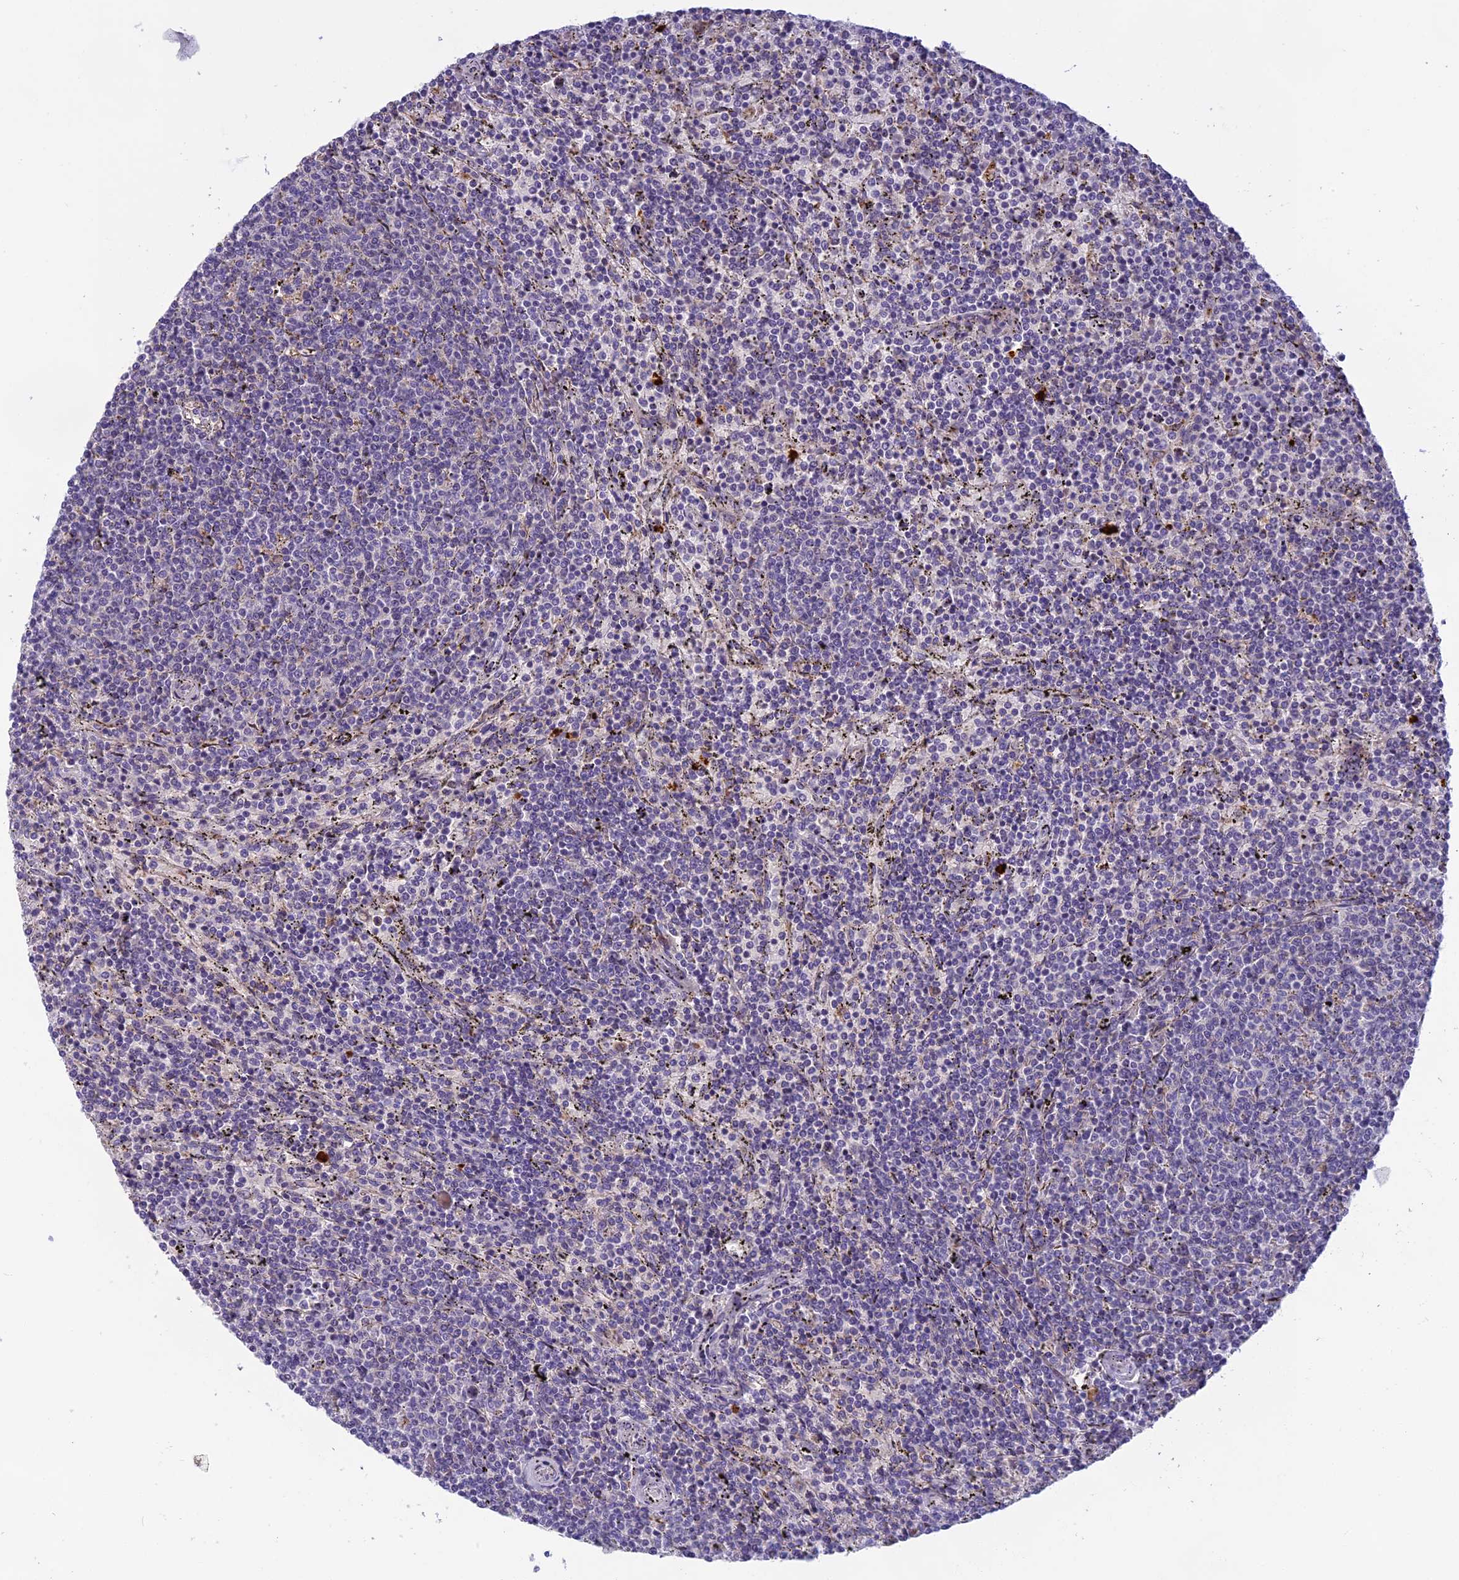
{"staining": {"intensity": "negative", "quantity": "none", "location": "none"}, "tissue": "lymphoma", "cell_type": "Tumor cells", "image_type": "cancer", "snomed": [{"axis": "morphology", "description": "Malignant lymphoma, non-Hodgkin's type, Low grade"}, {"axis": "topography", "description": "Spleen"}], "caption": "Lymphoma was stained to show a protein in brown. There is no significant expression in tumor cells.", "gene": "SEMA7A", "patient": {"sex": "female", "age": 50}}